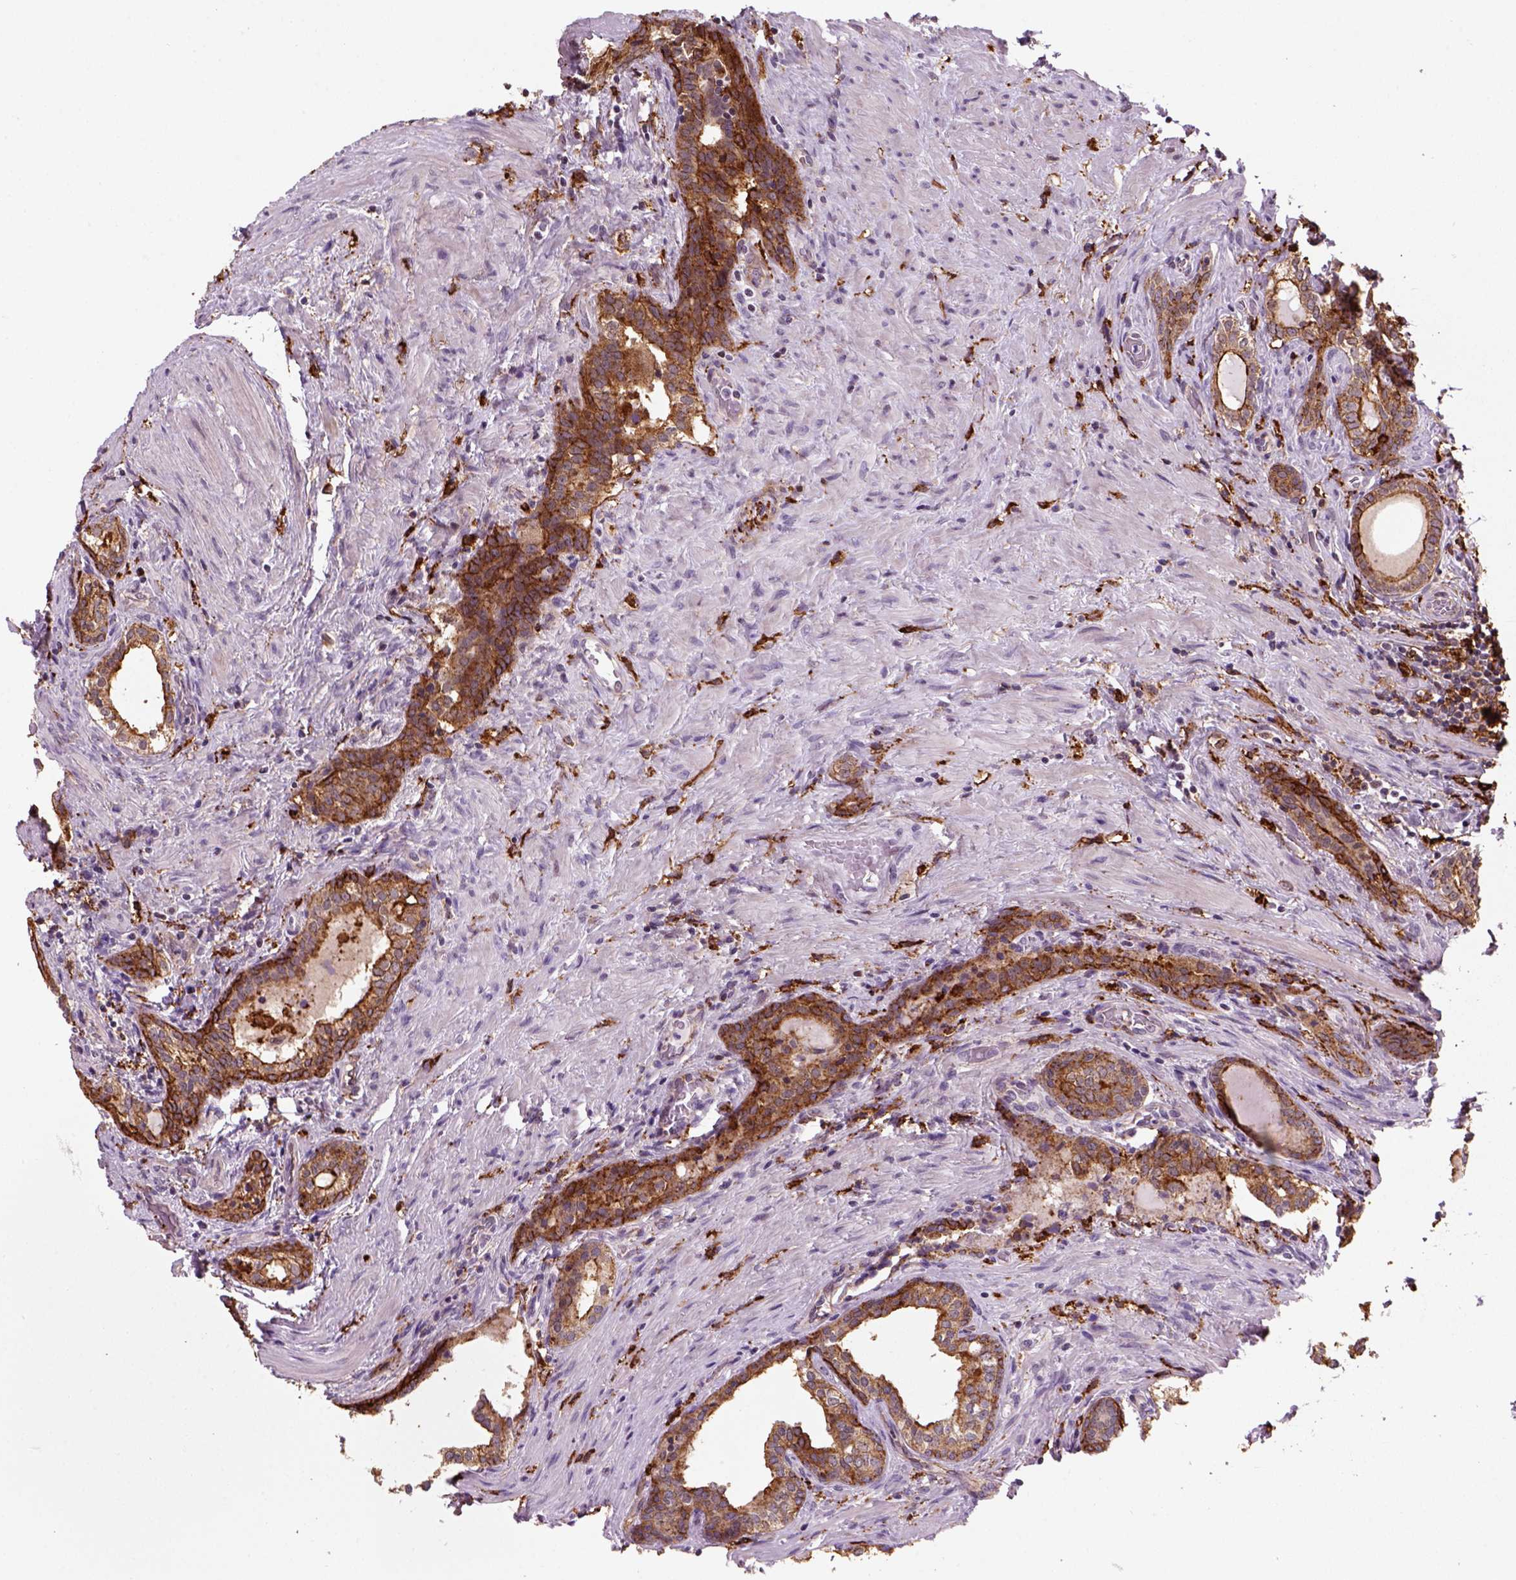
{"staining": {"intensity": "strong", "quantity": "25%-75%", "location": "cytoplasmic/membranous"}, "tissue": "prostate cancer", "cell_type": "Tumor cells", "image_type": "cancer", "snomed": [{"axis": "morphology", "description": "Adenocarcinoma, NOS"}, {"axis": "morphology", "description": "Adenocarcinoma, High grade"}, {"axis": "topography", "description": "Prostate"}], "caption": "Prostate cancer stained with DAB (3,3'-diaminobenzidine) immunohistochemistry (IHC) exhibits high levels of strong cytoplasmic/membranous positivity in approximately 25%-75% of tumor cells.", "gene": "MARCKS", "patient": {"sex": "male", "age": 61}}